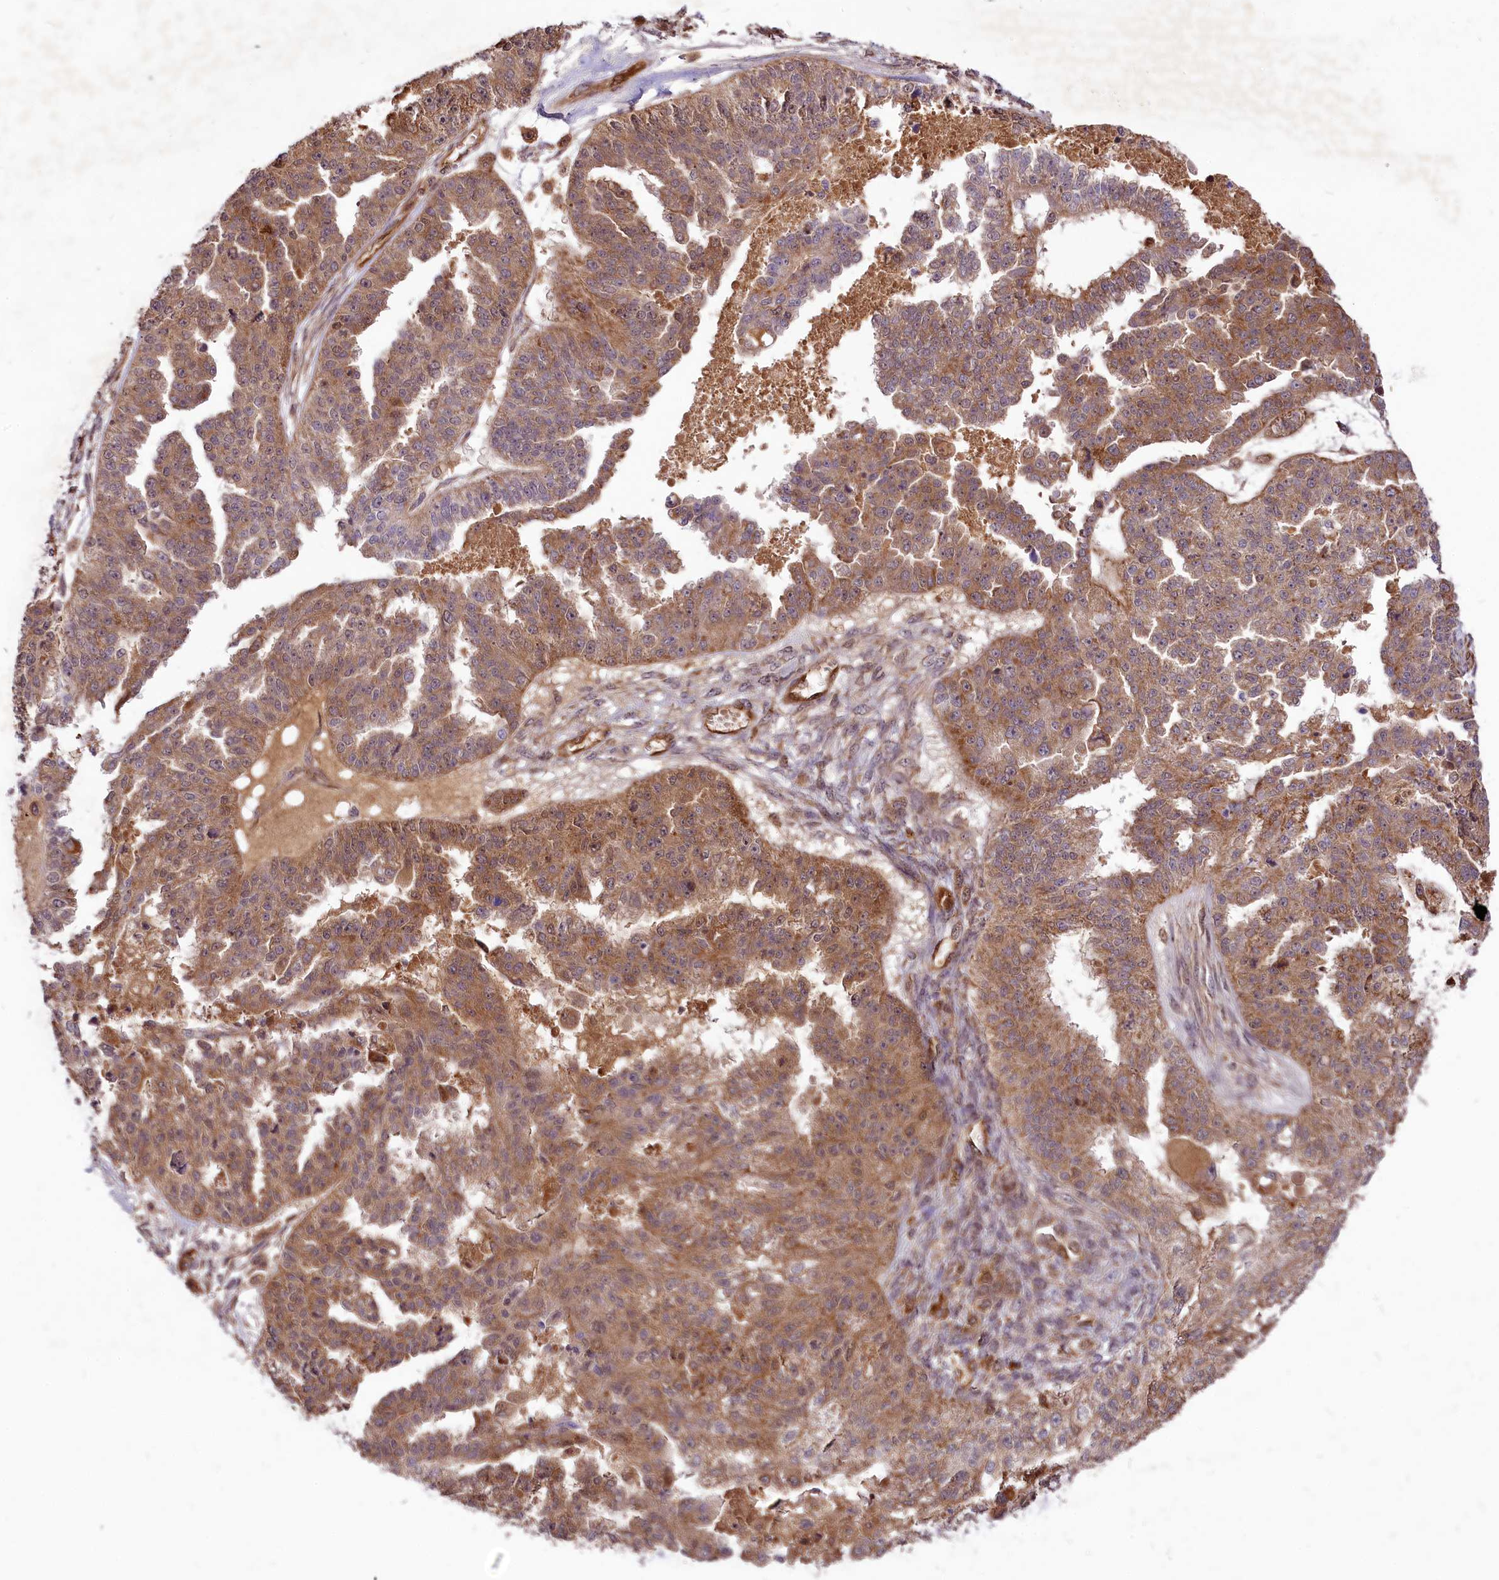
{"staining": {"intensity": "moderate", "quantity": ">75%", "location": "cytoplasmic/membranous"}, "tissue": "ovarian cancer", "cell_type": "Tumor cells", "image_type": "cancer", "snomed": [{"axis": "morphology", "description": "Cystadenocarcinoma, serous, NOS"}, {"axis": "topography", "description": "Ovary"}], "caption": "Ovarian cancer (serous cystadenocarcinoma) stained with DAB IHC reveals medium levels of moderate cytoplasmic/membranous expression in about >75% of tumor cells. Using DAB (brown) and hematoxylin (blue) stains, captured at high magnification using brightfield microscopy.", "gene": "COX17", "patient": {"sex": "female", "age": 58}}